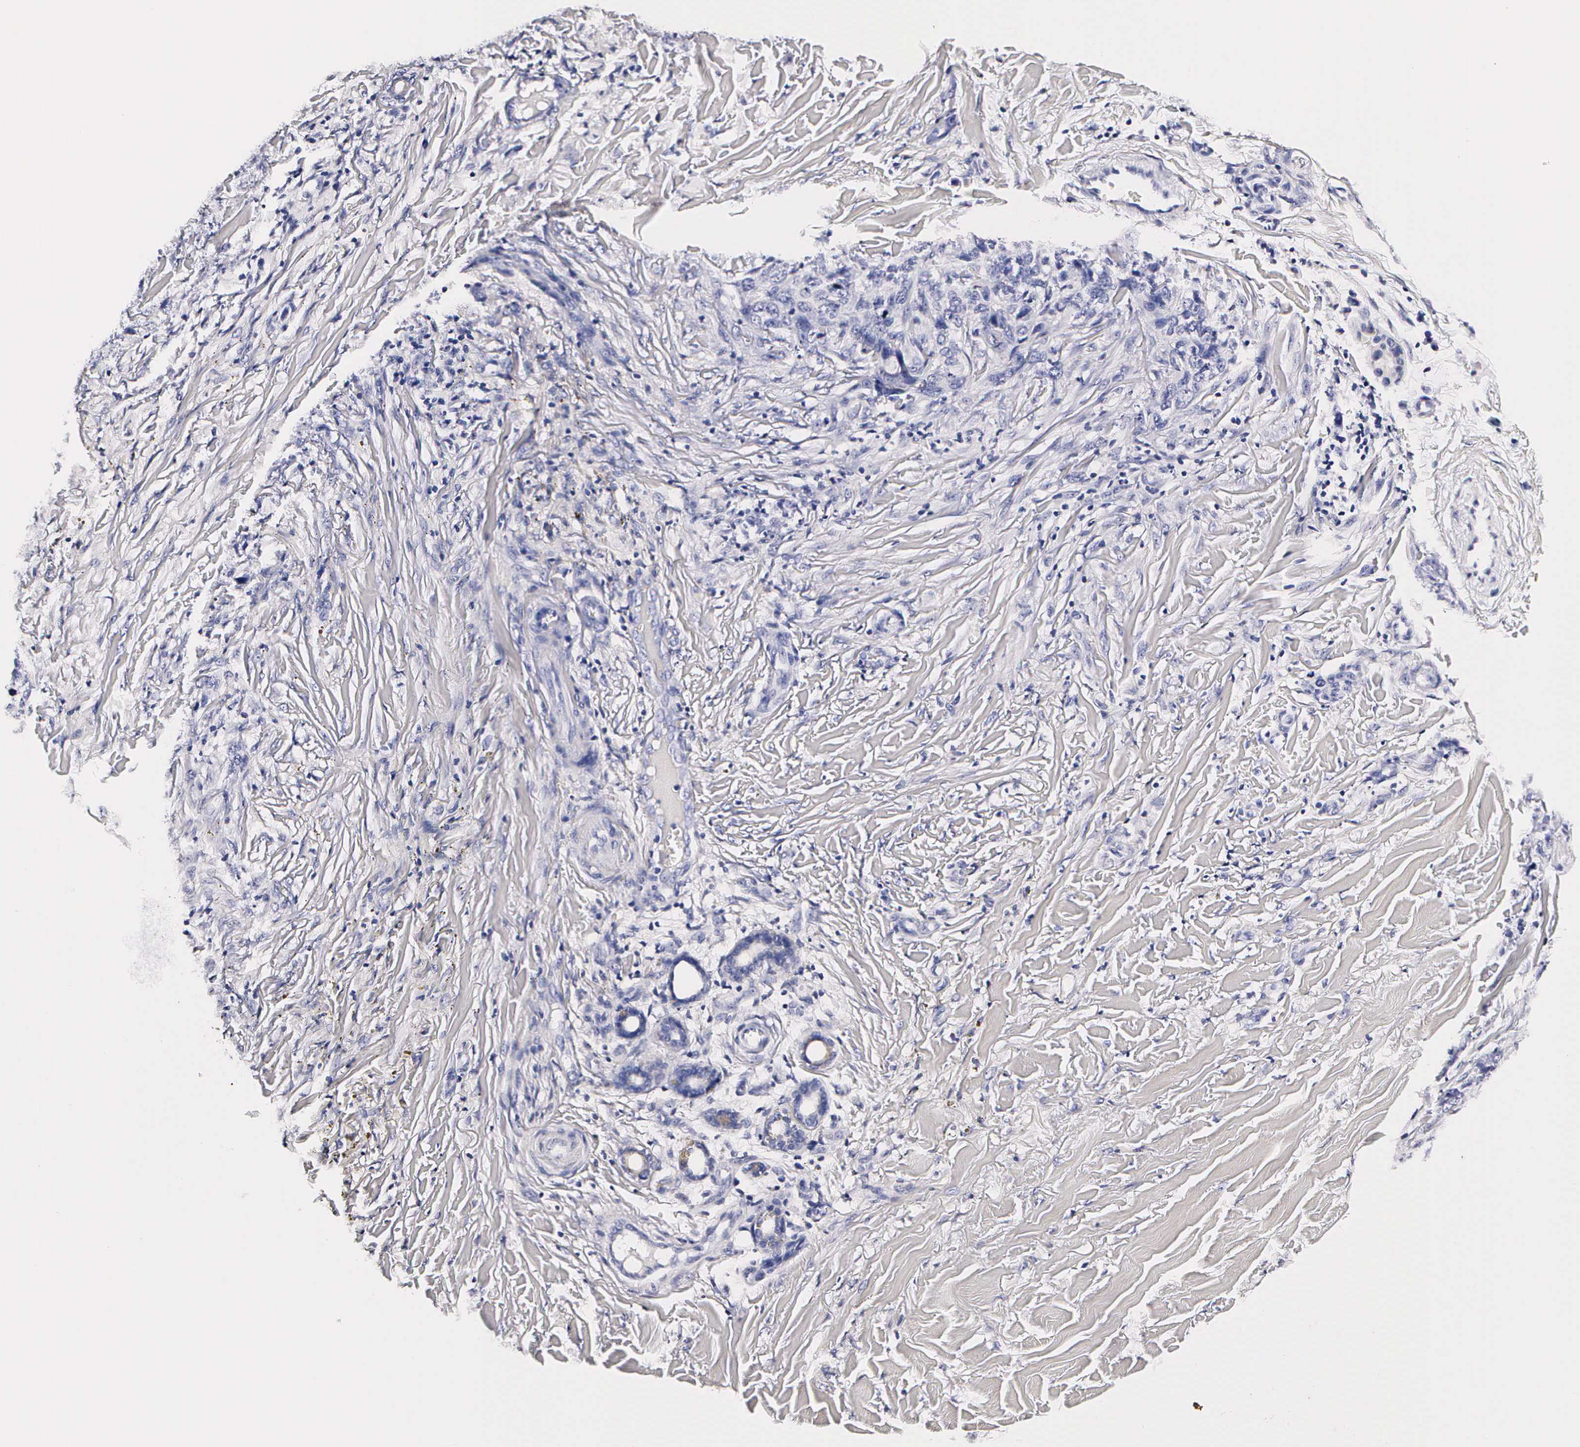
{"staining": {"intensity": "negative", "quantity": "none", "location": "none"}, "tissue": "skin cancer", "cell_type": "Tumor cells", "image_type": "cancer", "snomed": [{"axis": "morphology", "description": "Normal tissue, NOS"}, {"axis": "morphology", "description": "Basal cell carcinoma"}, {"axis": "topography", "description": "Skin"}], "caption": "Immunohistochemical staining of basal cell carcinoma (skin) exhibits no significant expression in tumor cells. (Immunohistochemistry (ihc), brightfield microscopy, high magnification).", "gene": "RNASE6", "patient": {"sex": "male", "age": 81}}